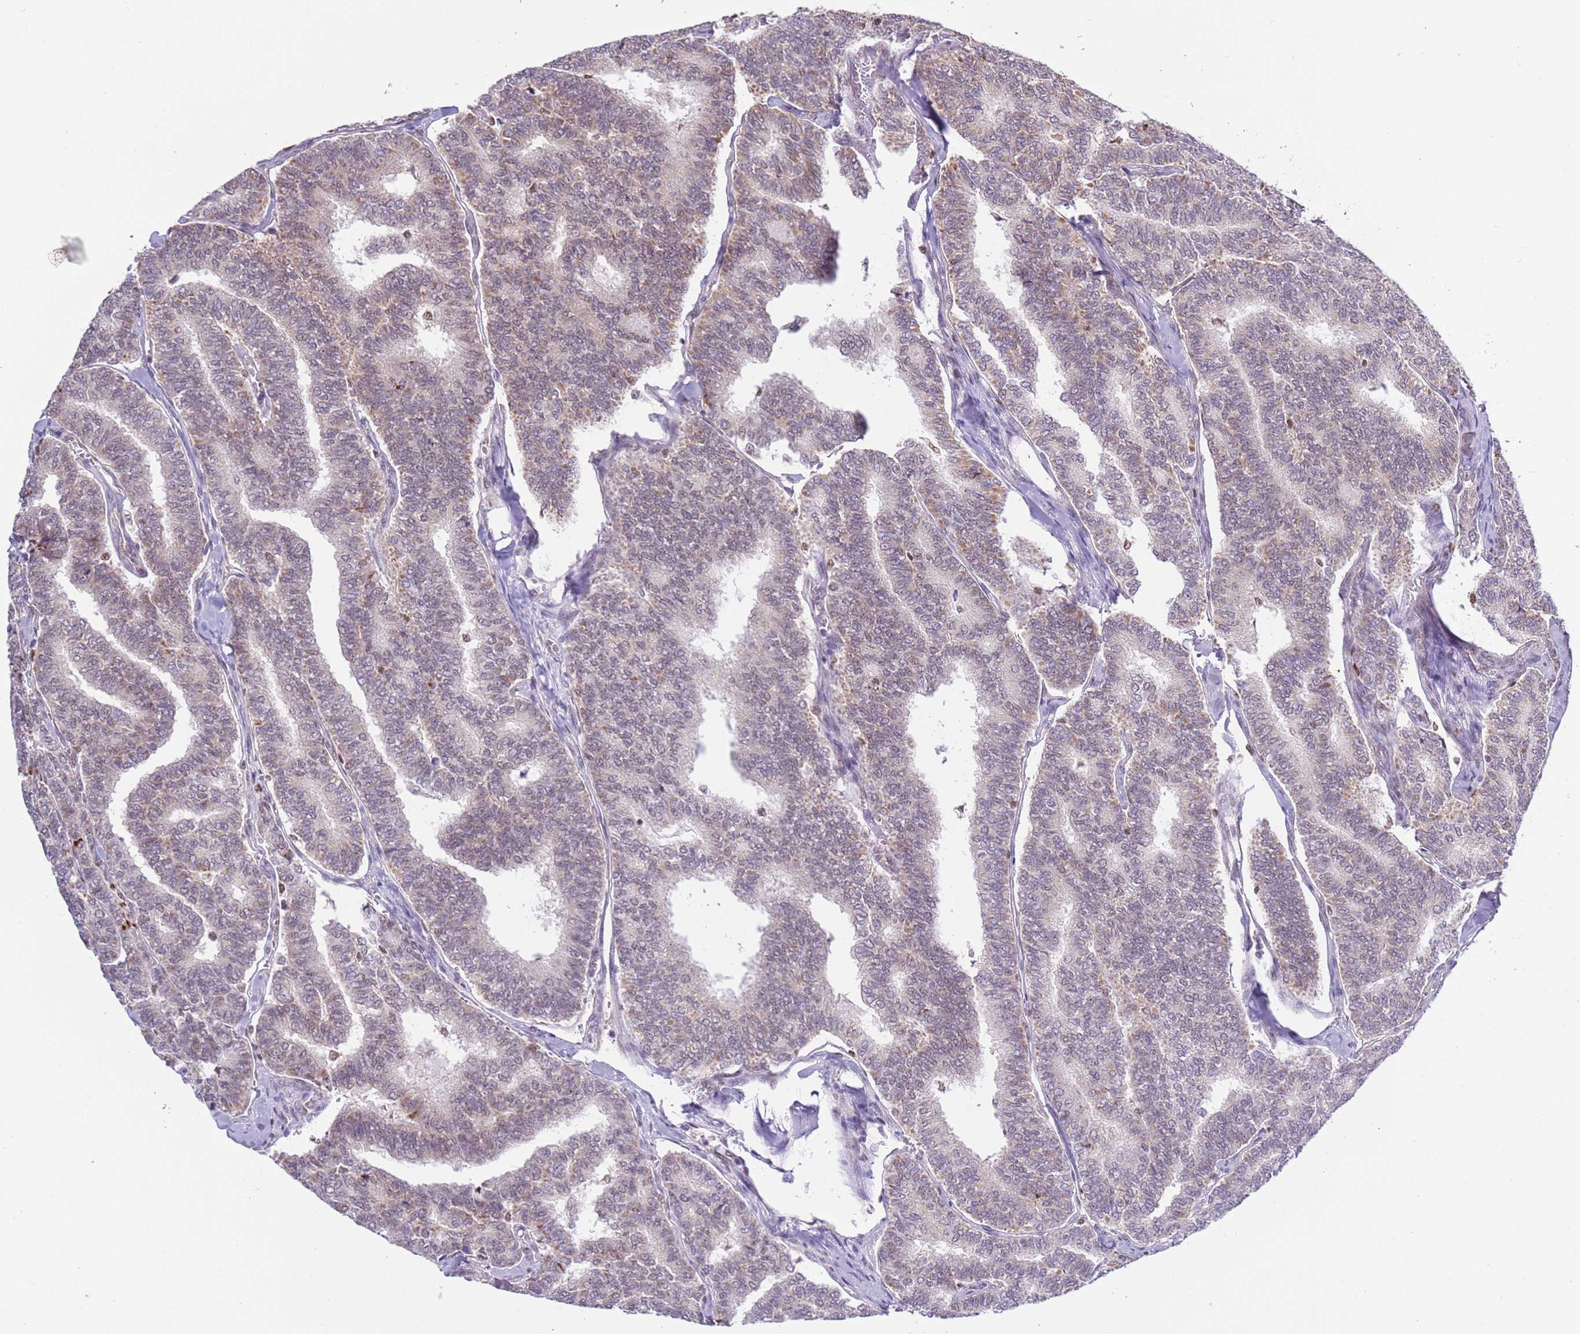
{"staining": {"intensity": "moderate", "quantity": "<25%", "location": "cytoplasmic/membranous"}, "tissue": "thyroid cancer", "cell_type": "Tumor cells", "image_type": "cancer", "snomed": [{"axis": "morphology", "description": "Papillary adenocarcinoma, NOS"}, {"axis": "topography", "description": "Thyroid gland"}], "caption": "Protein expression analysis of thyroid cancer (papillary adenocarcinoma) shows moderate cytoplasmic/membranous expression in about <25% of tumor cells.", "gene": "PRPF6", "patient": {"sex": "female", "age": 35}}